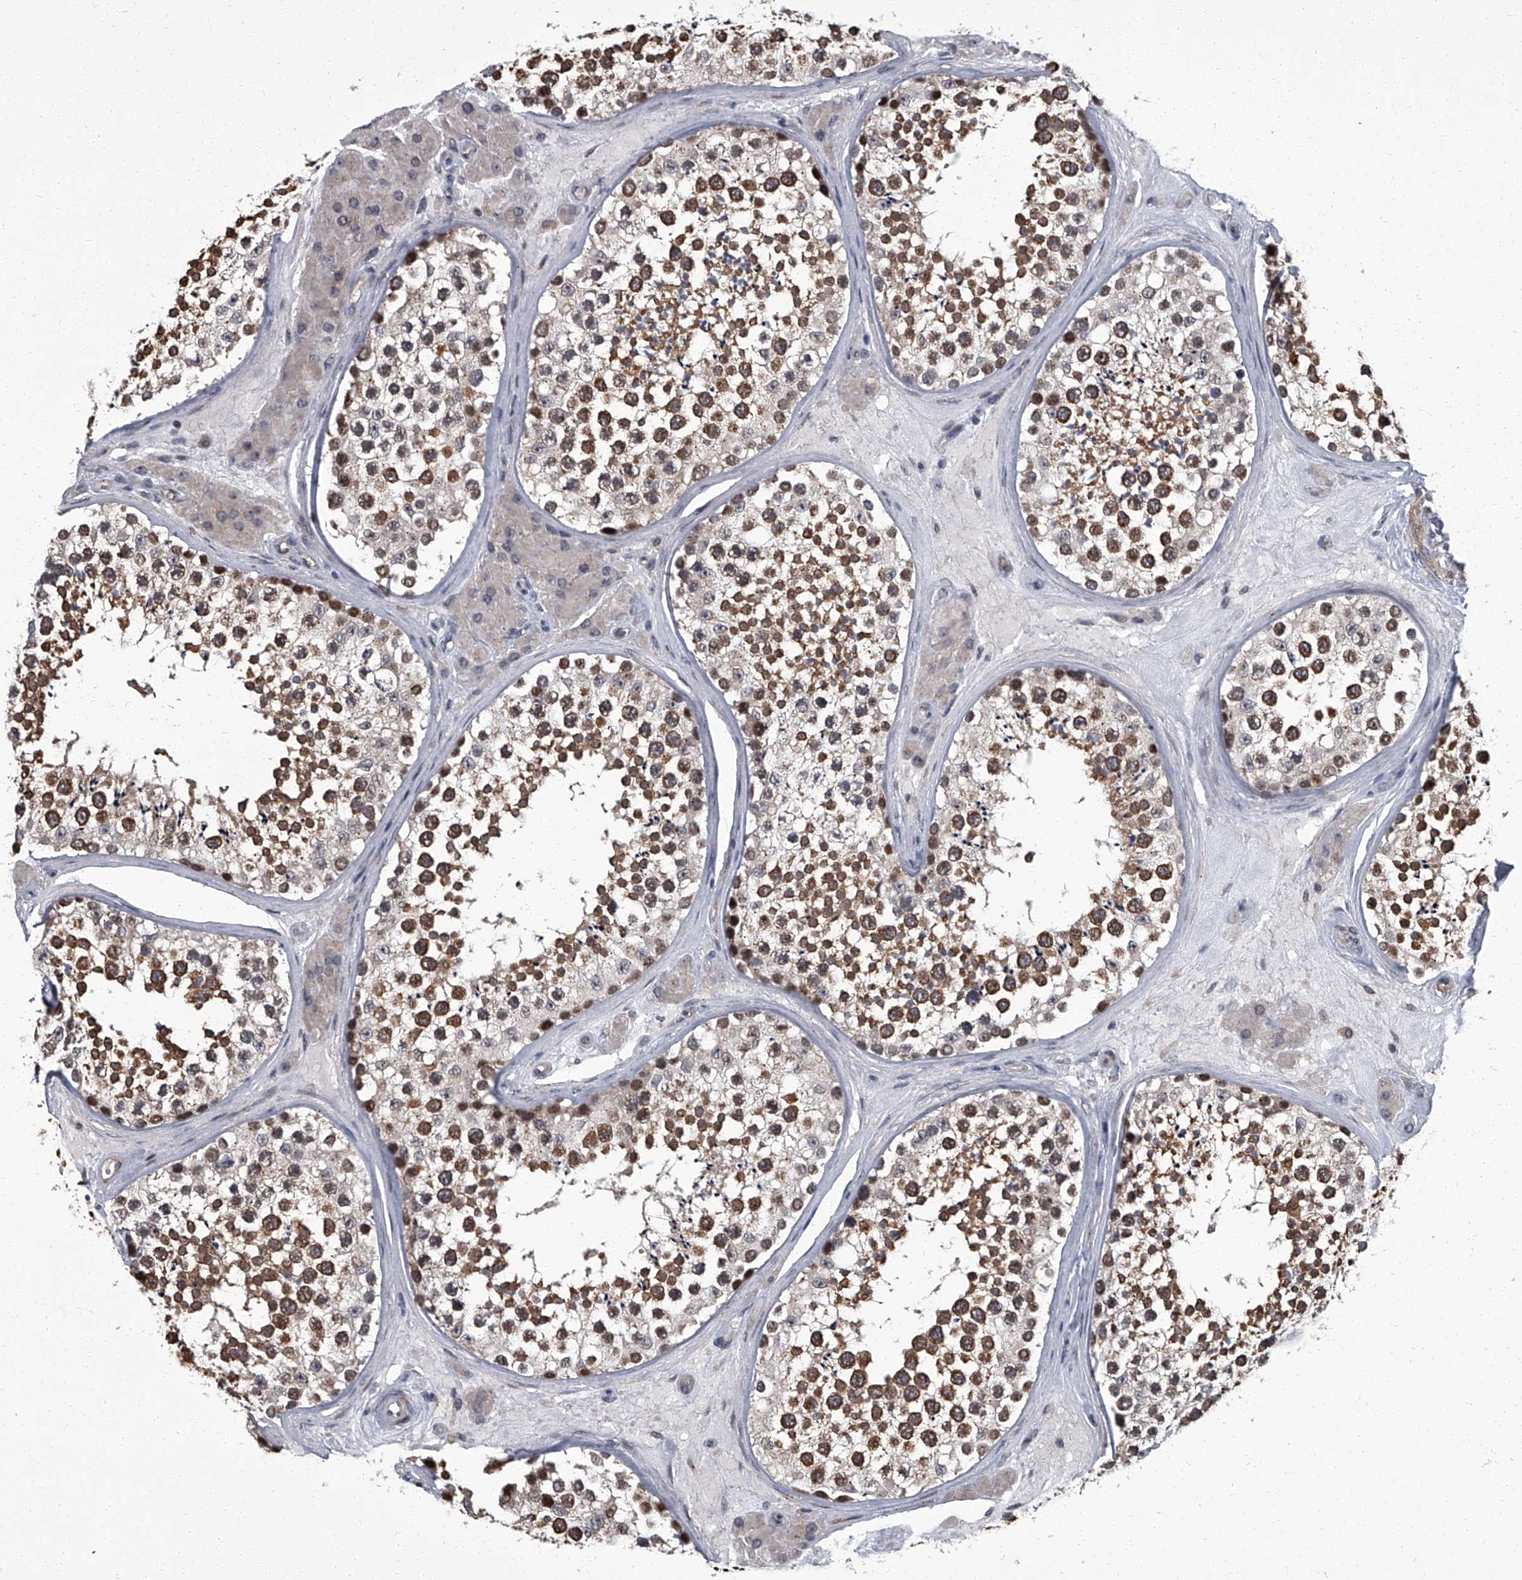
{"staining": {"intensity": "moderate", "quantity": ">75%", "location": "cytoplasmic/membranous"}, "tissue": "testis", "cell_type": "Cells in seminiferous ducts", "image_type": "normal", "snomed": [{"axis": "morphology", "description": "Normal tissue, NOS"}, {"axis": "topography", "description": "Testis"}], "caption": "An immunohistochemistry micrograph of normal tissue is shown. Protein staining in brown labels moderate cytoplasmic/membranous positivity in testis within cells in seminiferous ducts.", "gene": "ZNF274", "patient": {"sex": "male", "age": 46}}